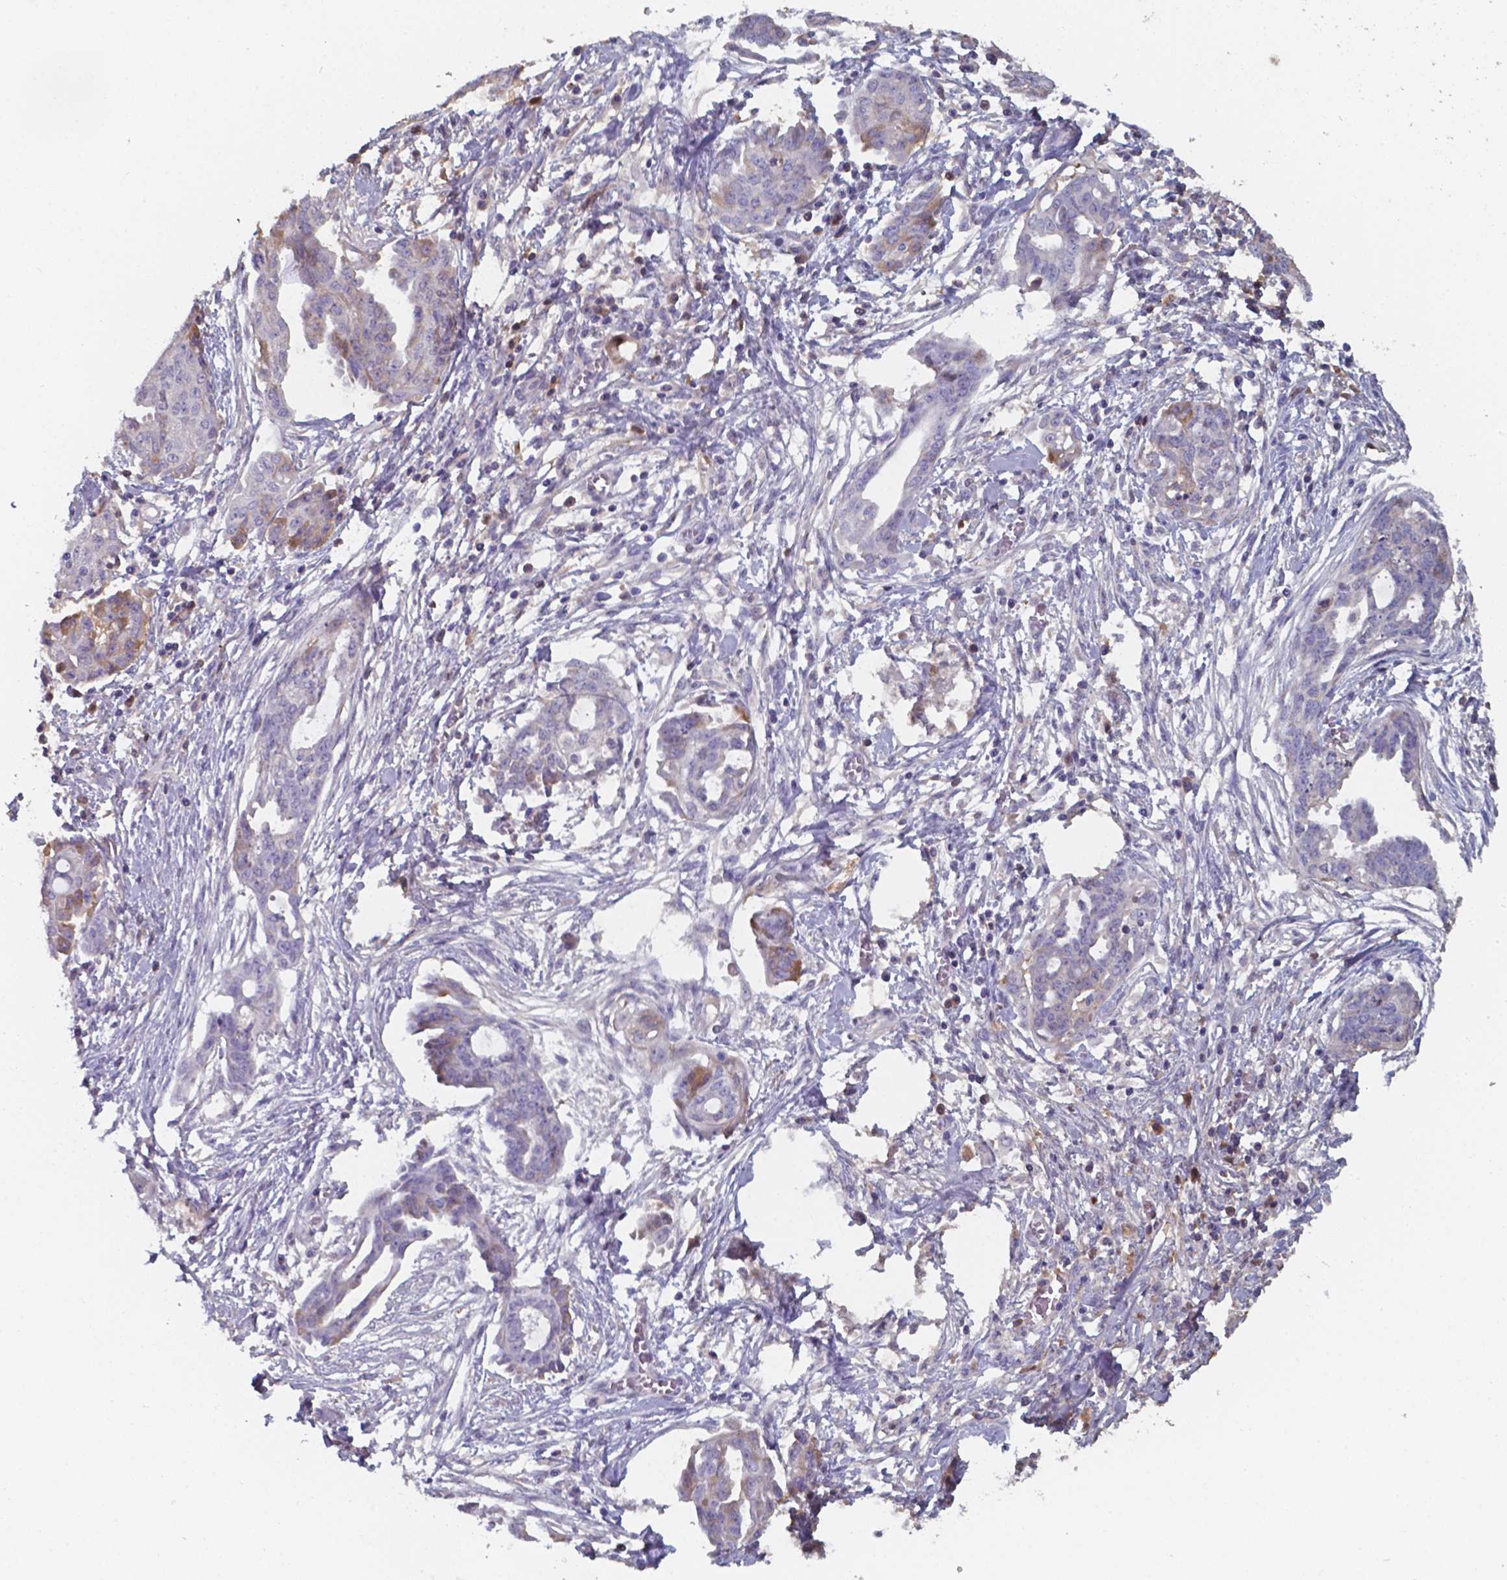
{"staining": {"intensity": "moderate", "quantity": "<25%", "location": "cytoplasmic/membranous"}, "tissue": "ovarian cancer", "cell_type": "Tumor cells", "image_type": "cancer", "snomed": [{"axis": "morphology", "description": "Cystadenocarcinoma, serous, NOS"}, {"axis": "topography", "description": "Ovary"}], "caption": "Ovarian serous cystadenocarcinoma tissue displays moderate cytoplasmic/membranous positivity in about <25% of tumor cells, visualized by immunohistochemistry.", "gene": "BTBD17", "patient": {"sex": "female", "age": 71}}